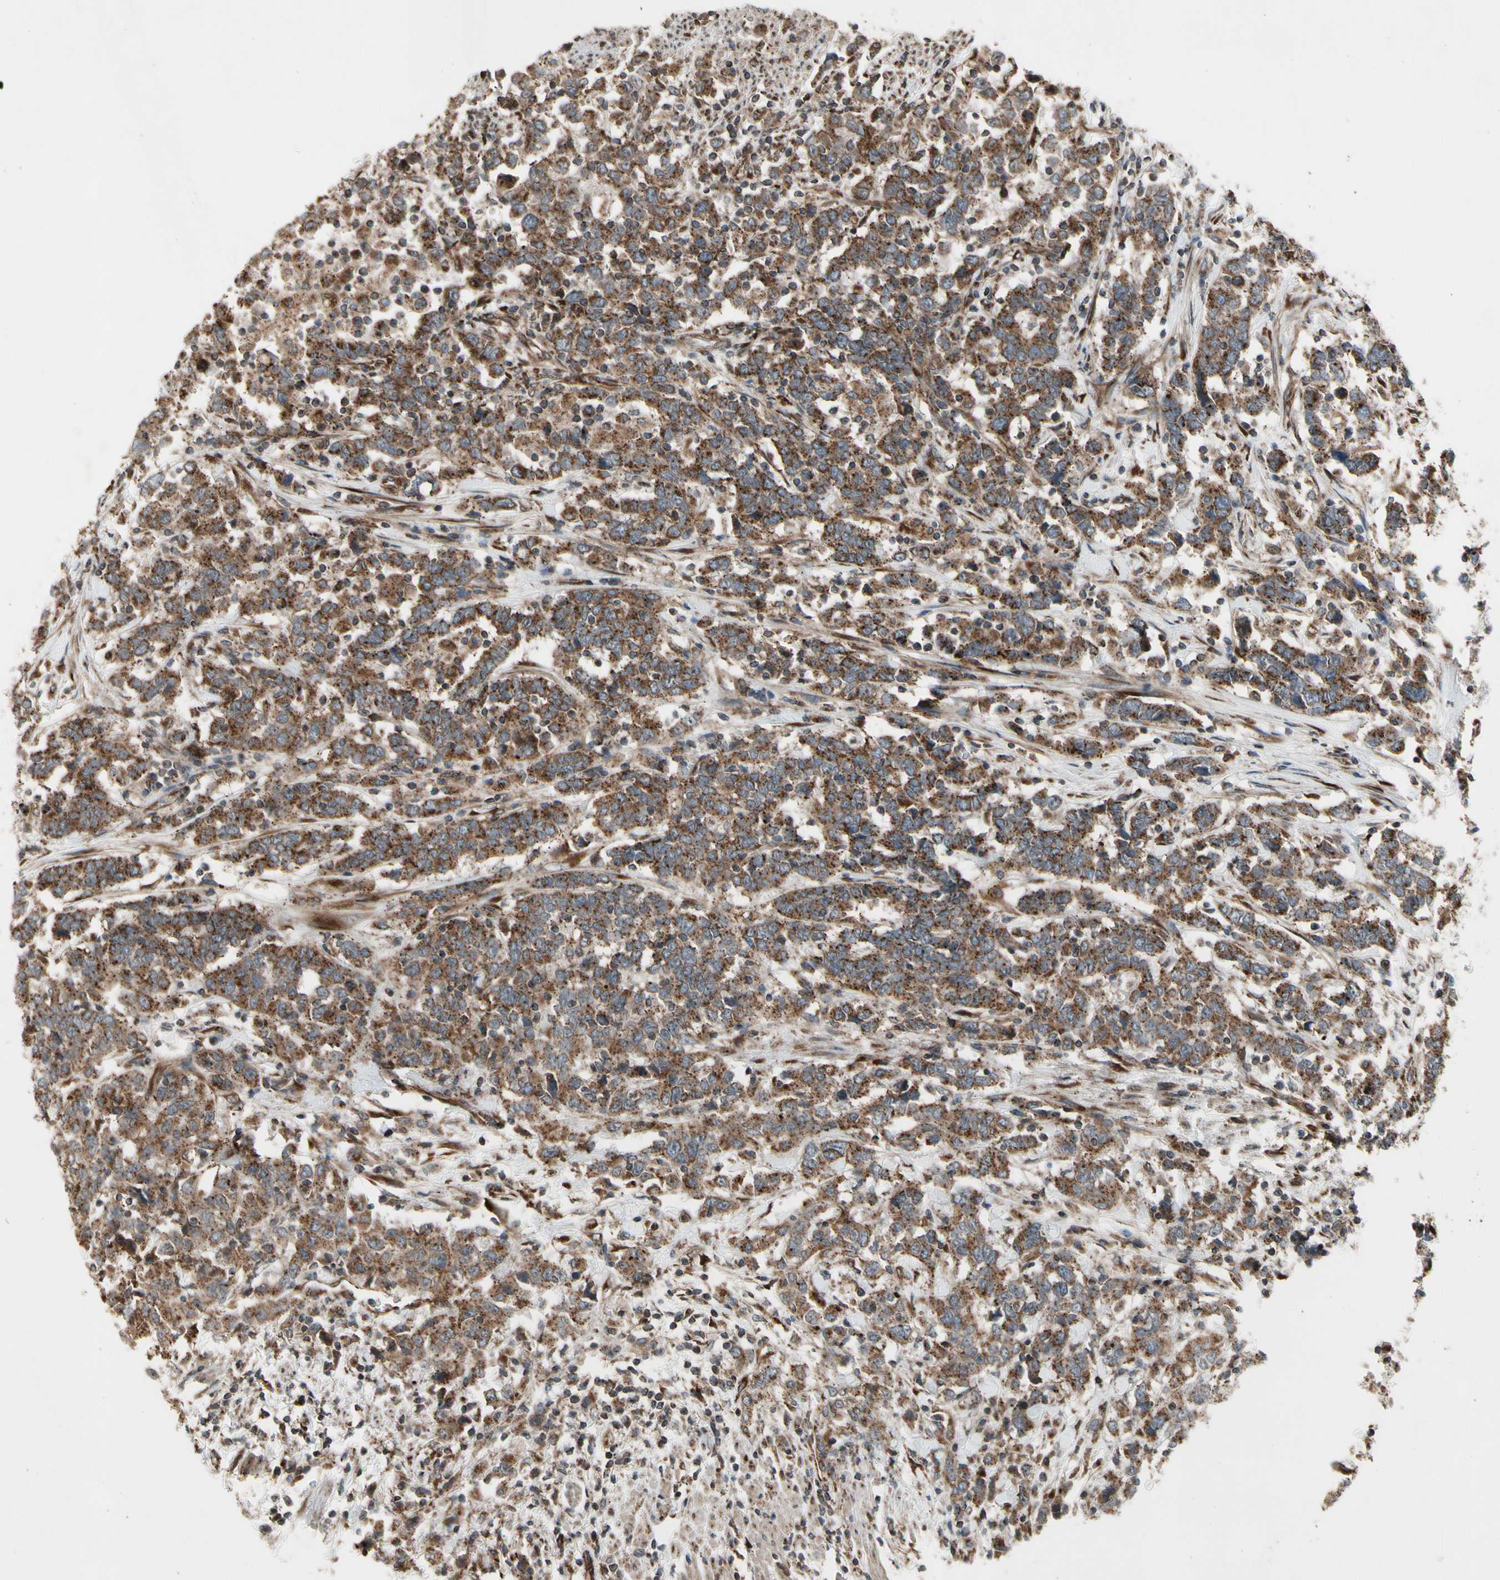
{"staining": {"intensity": "strong", "quantity": ">75%", "location": "cytoplasmic/membranous"}, "tissue": "urothelial cancer", "cell_type": "Tumor cells", "image_type": "cancer", "snomed": [{"axis": "morphology", "description": "Urothelial carcinoma, High grade"}, {"axis": "topography", "description": "Urinary bladder"}], "caption": "Immunohistochemical staining of urothelial carcinoma (high-grade) exhibits high levels of strong cytoplasmic/membranous positivity in approximately >75% of tumor cells.", "gene": "SLC39A9", "patient": {"sex": "male", "age": 61}}